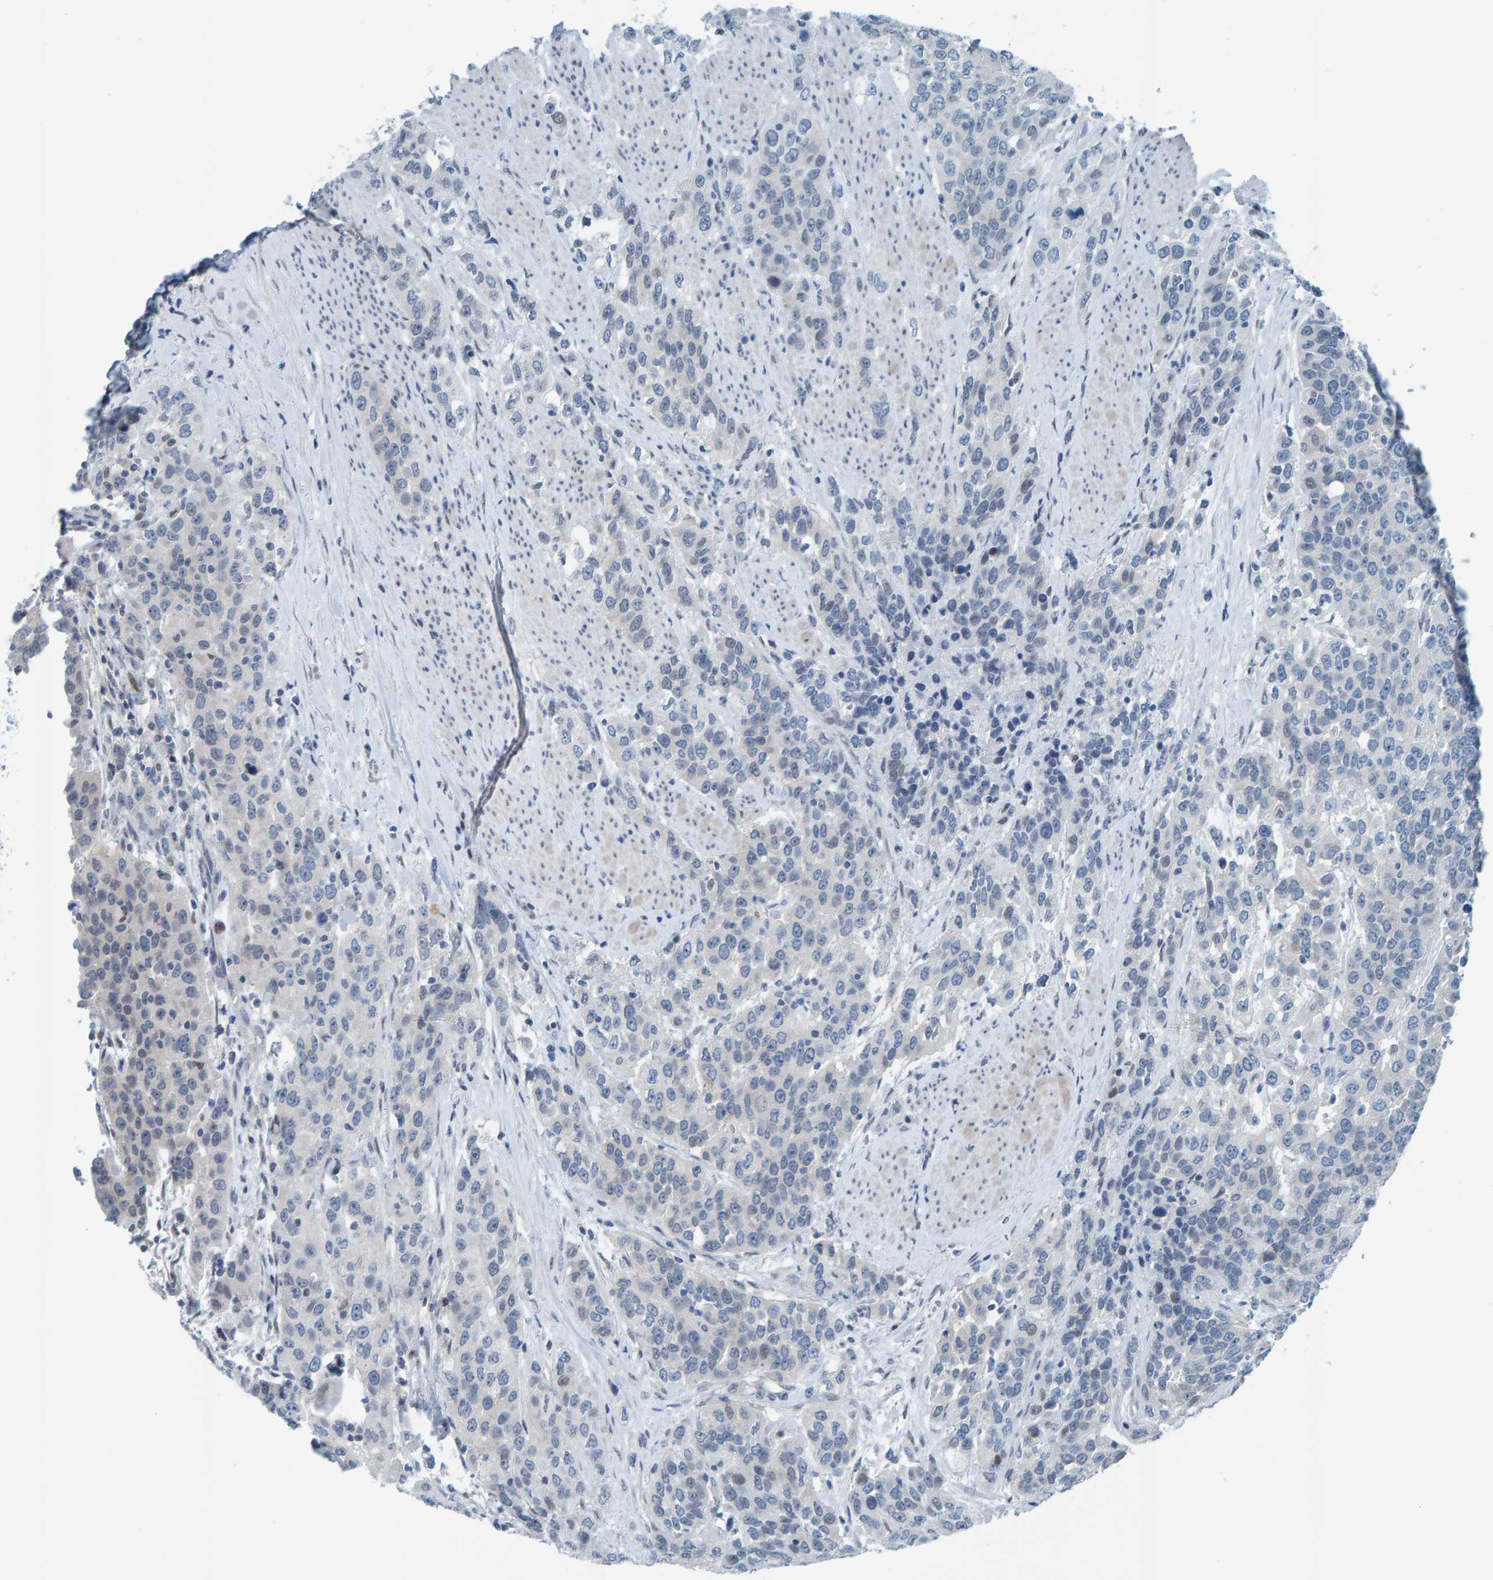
{"staining": {"intensity": "negative", "quantity": "none", "location": "none"}, "tissue": "urothelial cancer", "cell_type": "Tumor cells", "image_type": "cancer", "snomed": [{"axis": "morphology", "description": "Urothelial carcinoma, High grade"}, {"axis": "topography", "description": "Urinary bladder"}], "caption": "Image shows no protein expression in tumor cells of urothelial carcinoma (high-grade) tissue. (DAB immunohistochemistry (IHC) visualized using brightfield microscopy, high magnification).", "gene": "CNP", "patient": {"sex": "female", "age": 80}}